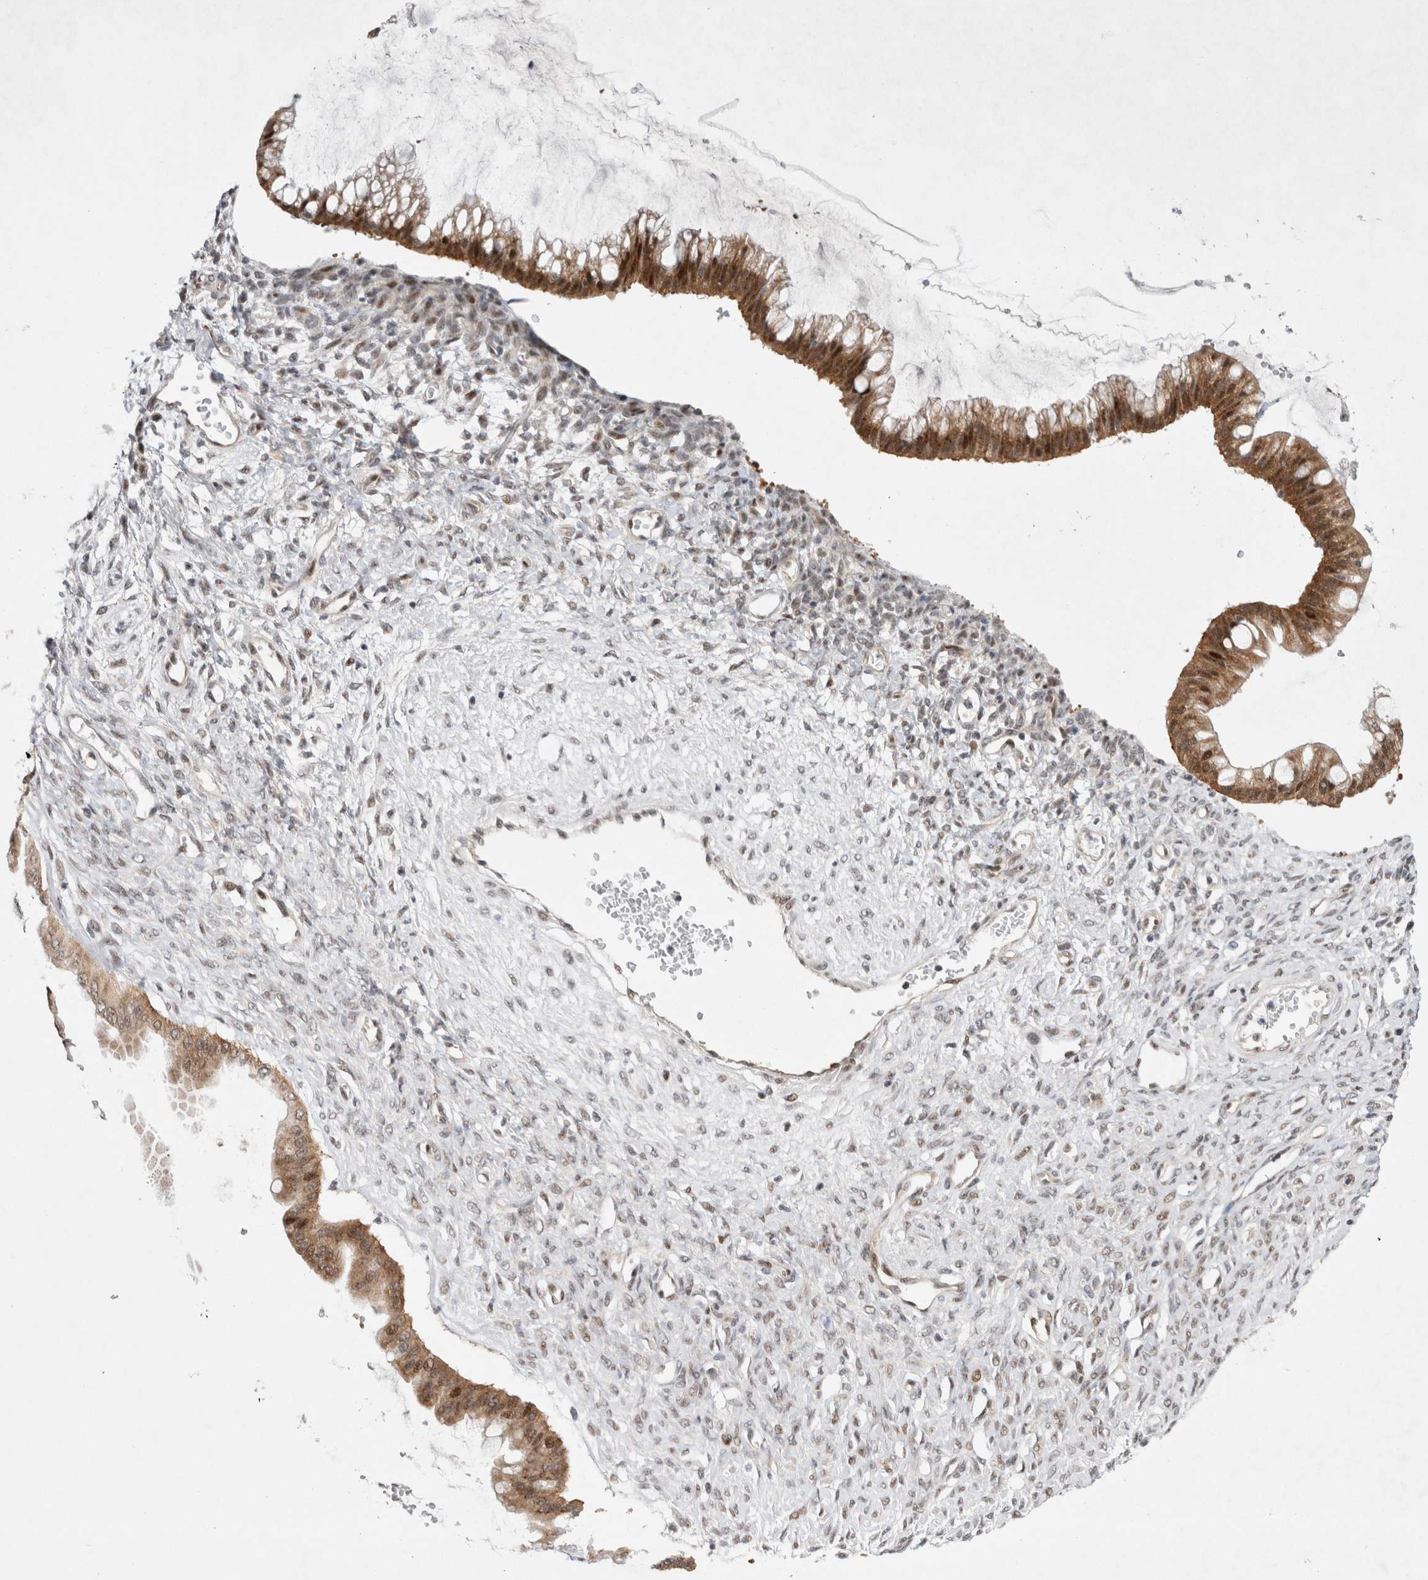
{"staining": {"intensity": "moderate", "quantity": ">75%", "location": "cytoplasmic/membranous,nuclear"}, "tissue": "ovarian cancer", "cell_type": "Tumor cells", "image_type": "cancer", "snomed": [{"axis": "morphology", "description": "Cystadenocarcinoma, mucinous, NOS"}, {"axis": "topography", "description": "Ovary"}], "caption": "Protein analysis of ovarian mucinous cystadenocarcinoma tissue displays moderate cytoplasmic/membranous and nuclear staining in approximately >75% of tumor cells. The protein of interest is shown in brown color, while the nuclei are stained blue.", "gene": "WIPF2", "patient": {"sex": "female", "age": 73}}